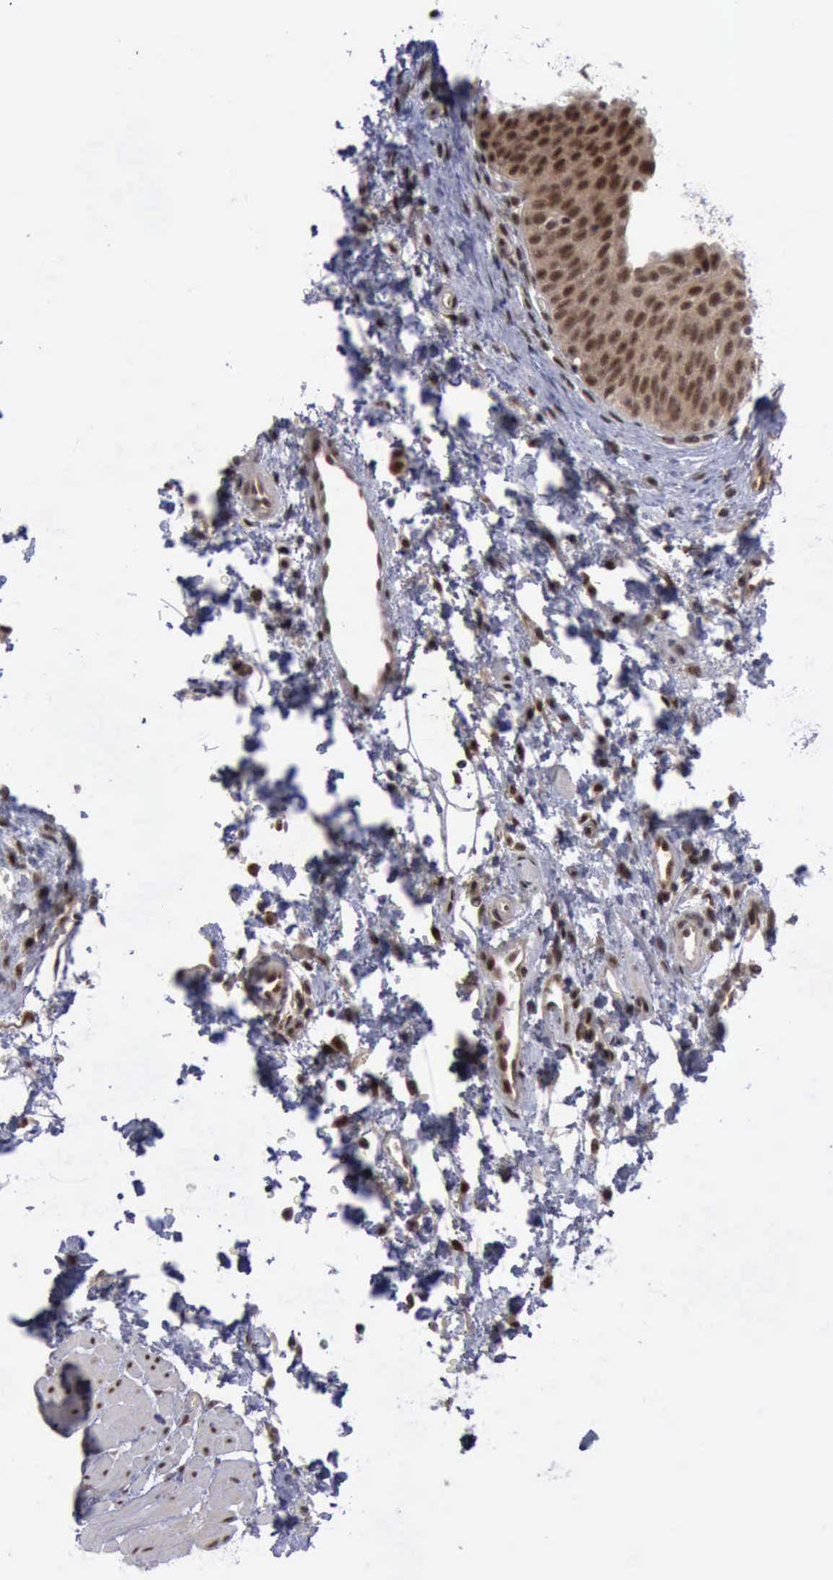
{"staining": {"intensity": "strong", "quantity": ">75%", "location": "cytoplasmic/membranous,nuclear"}, "tissue": "urinary bladder", "cell_type": "Urothelial cells", "image_type": "normal", "snomed": [{"axis": "morphology", "description": "Normal tissue, NOS"}, {"axis": "topography", "description": "Smooth muscle"}, {"axis": "topography", "description": "Urinary bladder"}], "caption": "IHC of unremarkable human urinary bladder exhibits high levels of strong cytoplasmic/membranous,nuclear expression in approximately >75% of urothelial cells.", "gene": "ATM", "patient": {"sex": "male", "age": 35}}